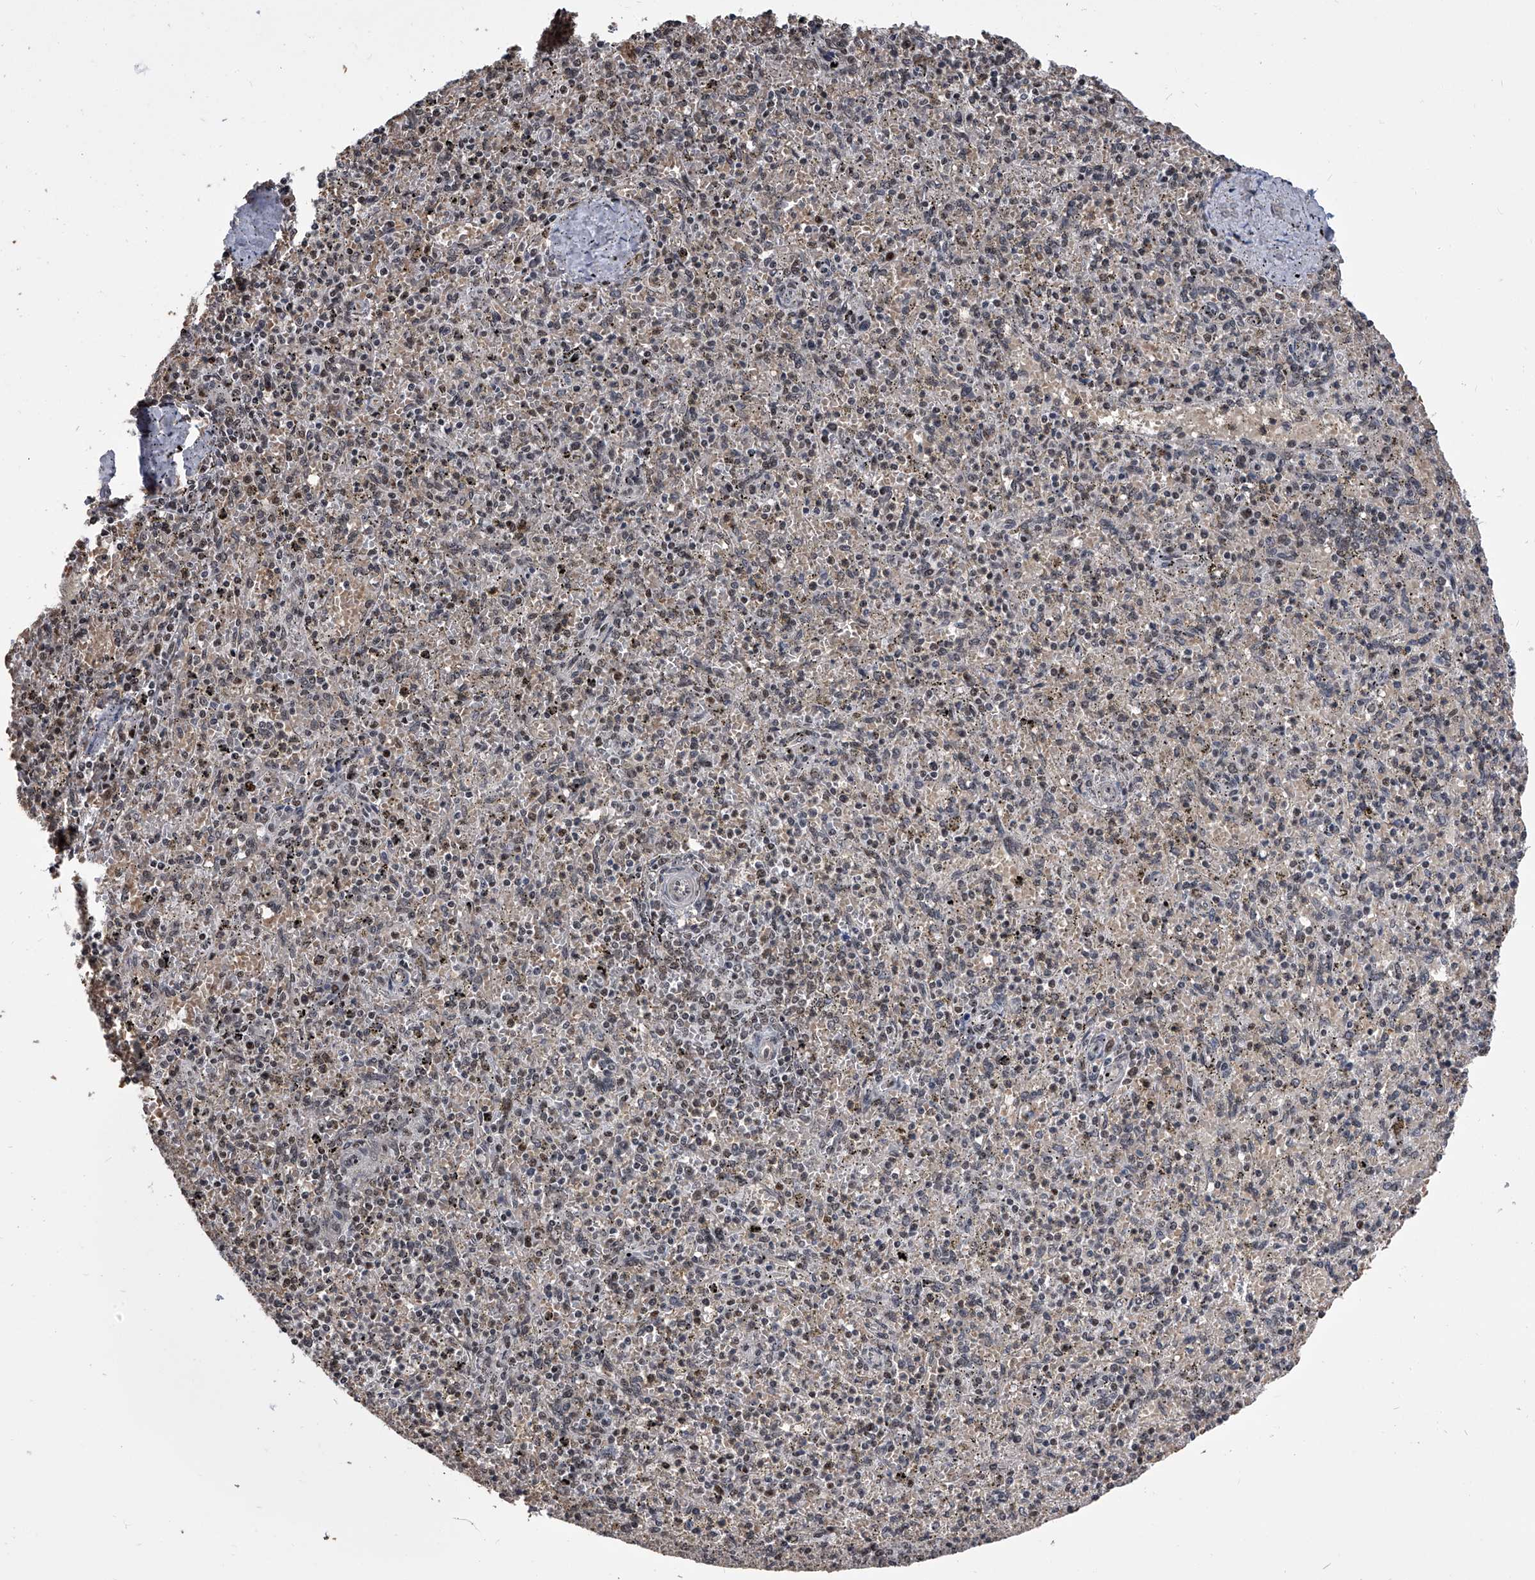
{"staining": {"intensity": "weak", "quantity": "25%-75%", "location": "nuclear"}, "tissue": "spleen", "cell_type": "Cells in red pulp", "image_type": "normal", "snomed": [{"axis": "morphology", "description": "Normal tissue, NOS"}, {"axis": "topography", "description": "Spleen"}], "caption": "Cells in red pulp demonstrate low levels of weak nuclear staining in approximately 25%-75% of cells in normal spleen.", "gene": "SIM2", "patient": {"sex": "male", "age": 72}}